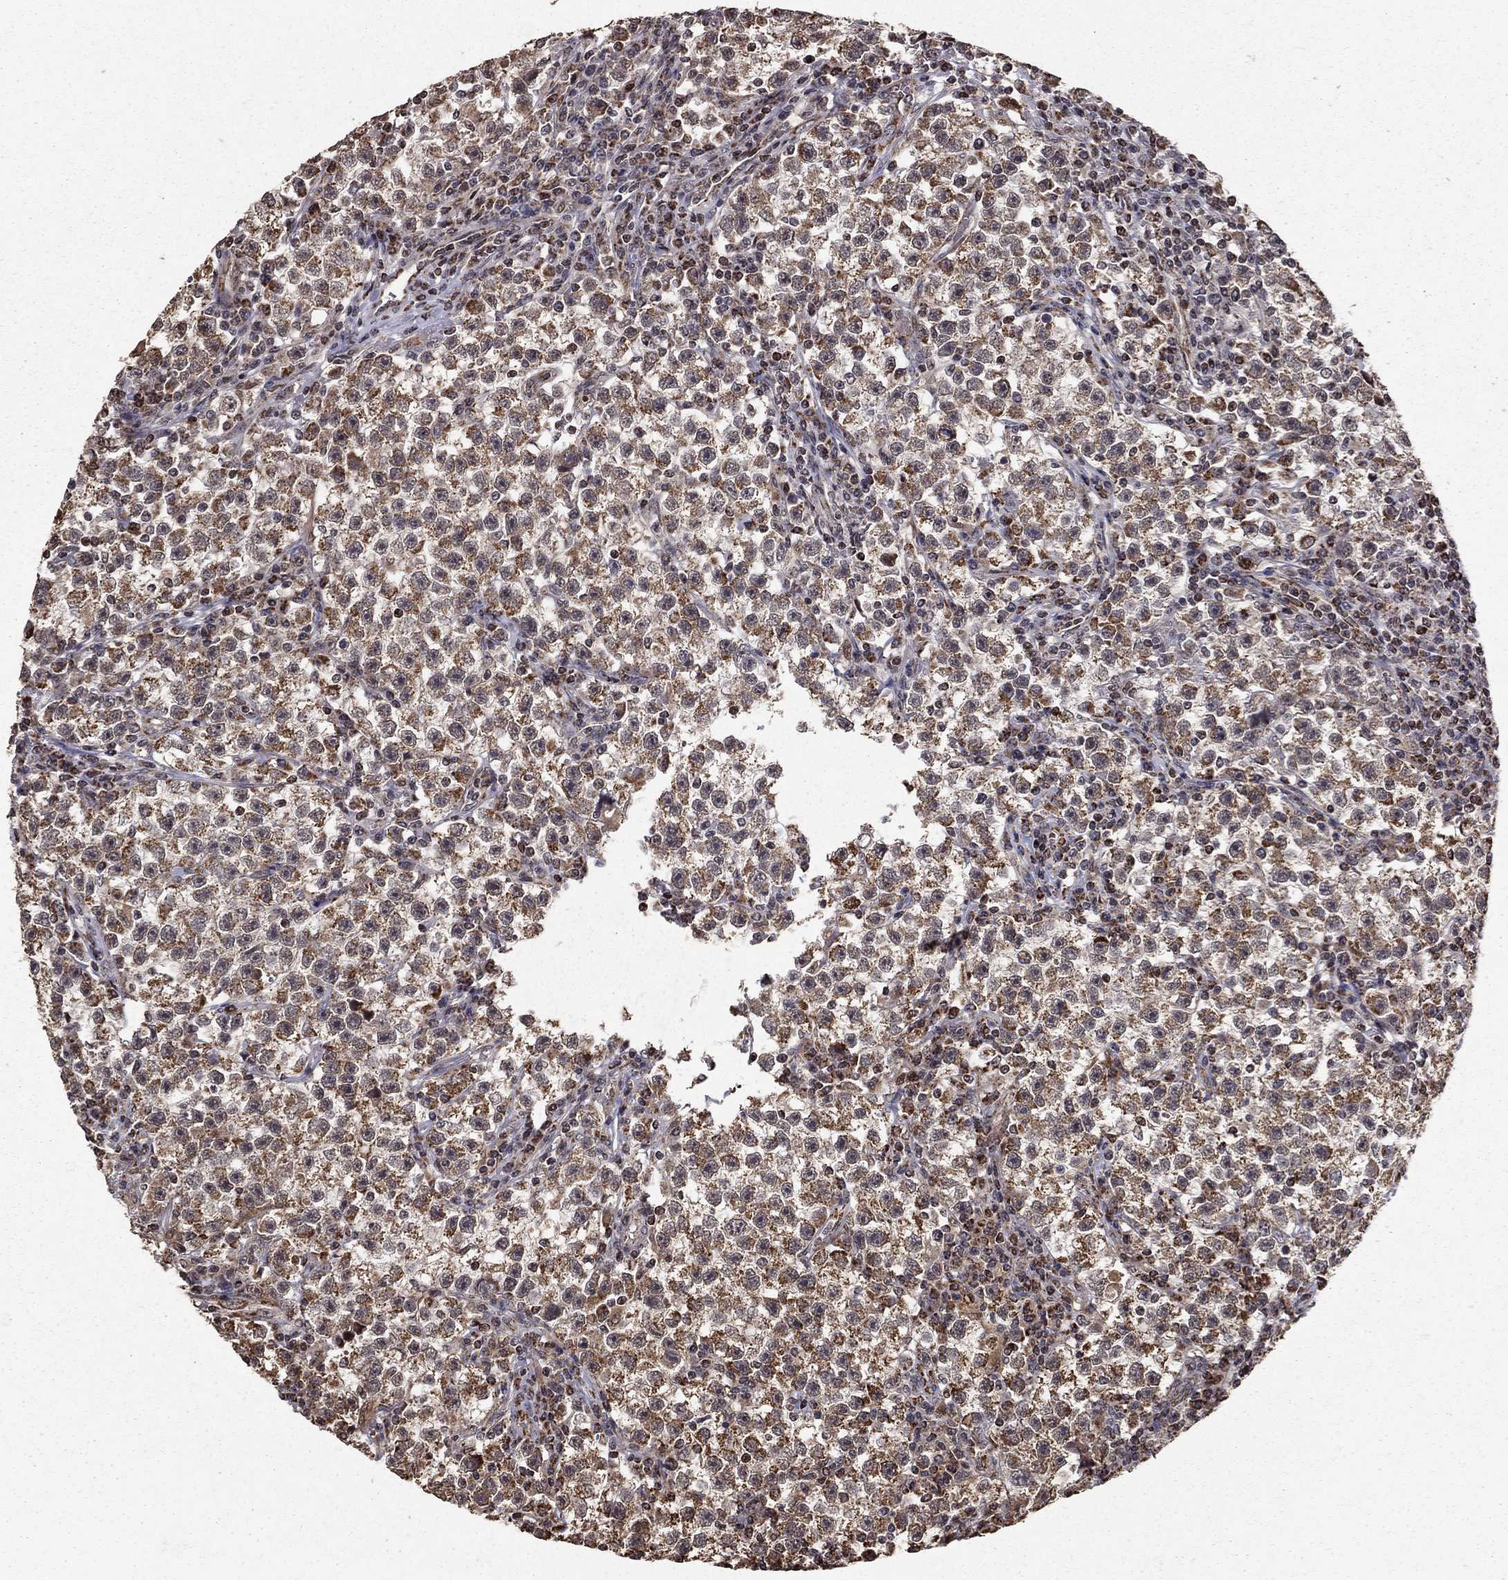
{"staining": {"intensity": "moderate", "quantity": "25%-75%", "location": "cytoplasmic/membranous"}, "tissue": "testis cancer", "cell_type": "Tumor cells", "image_type": "cancer", "snomed": [{"axis": "morphology", "description": "Seminoma, NOS"}, {"axis": "topography", "description": "Testis"}], "caption": "Testis cancer stained with a brown dye shows moderate cytoplasmic/membranous positive positivity in about 25%-75% of tumor cells.", "gene": "ACOT13", "patient": {"sex": "male", "age": 22}}